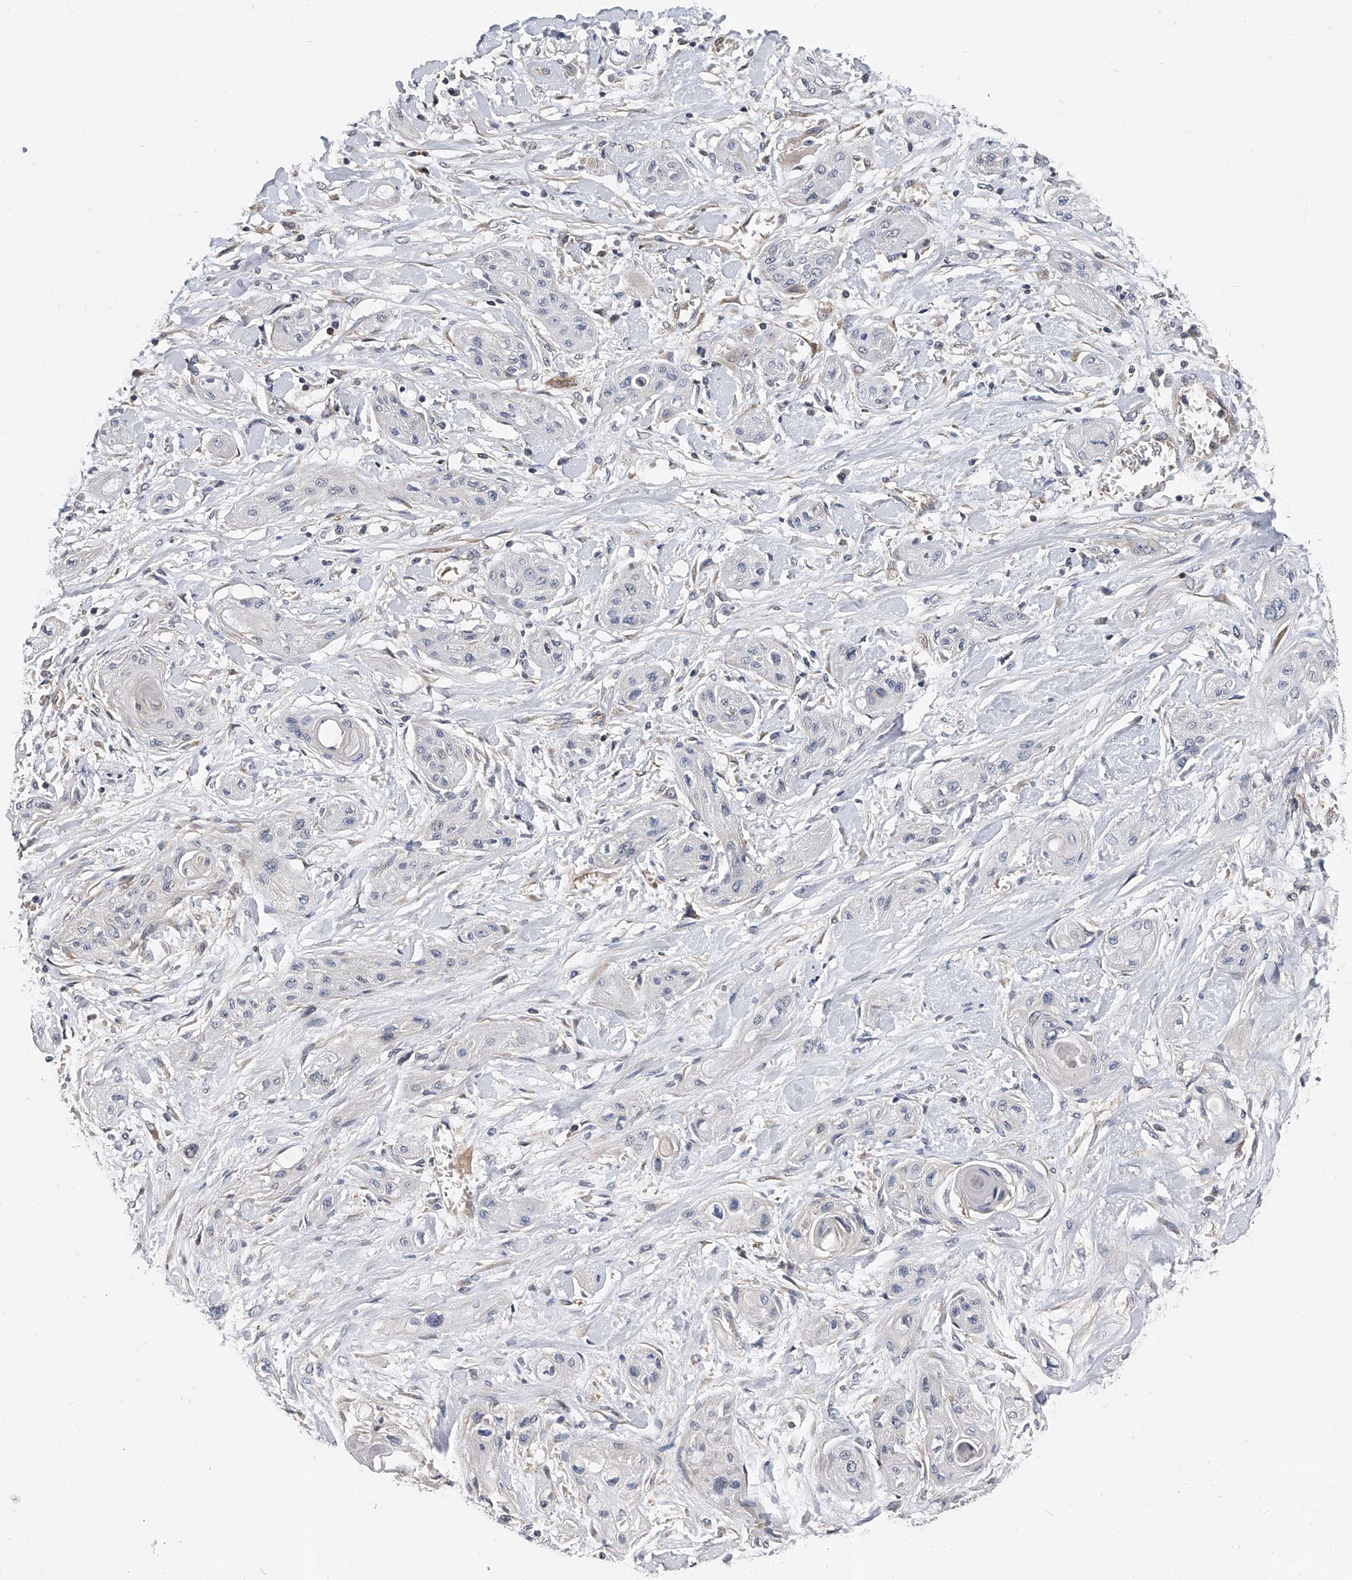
{"staining": {"intensity": "negative", "quantity": "none", "location": "none"}, "tissue": "lung cancer", "cell_type": "Tumor cells", "image_type": "cancer", "snomed": [{"axis": "morphology", "description": "Squamous cell carcinoma, NOS"}, {"axis": "topography", "description": "Lung"}], "caption": "Immunohistochemical staining of human lung cancer reveals no significant expression in tumor cells.", "gene": "CD200", "patient": {"sex": "female", "age": 47}}